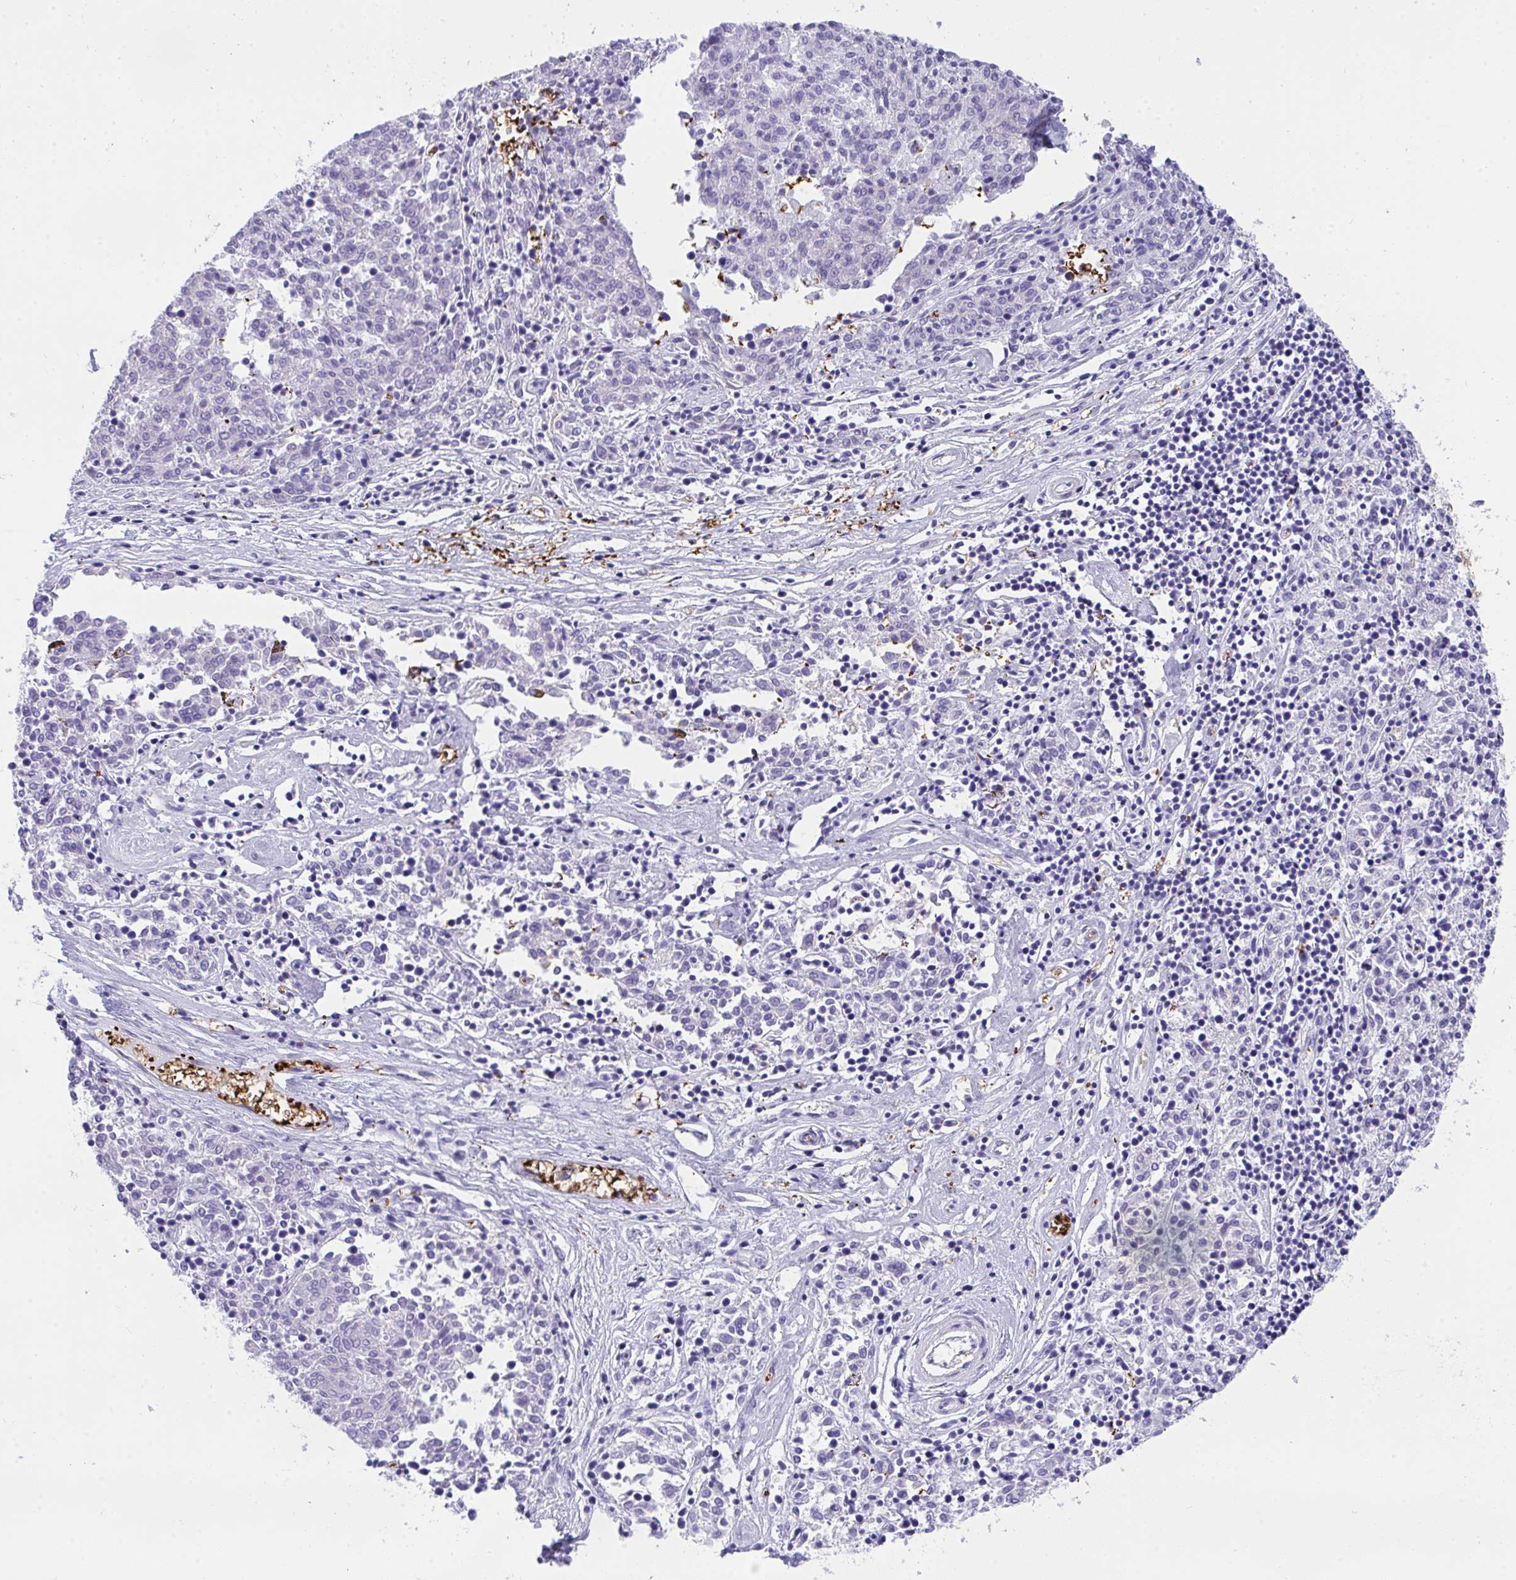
{"staining": {"intensity": "negative", "quantity": "none", "location": "none"}, "tissue": "melanoma", "cell_type": "Tumor cells", "image_type": "cancer", "snomed": [{"axis": "morphology", "description": "Malignant melanoma, NOS"}, {"axis": "topography", "description": "Skin"}], "caption": "There is no significant expression in tumor cells of melanoma.", "gene": "ANK1", "patient": {"sex": "female", "age": 72}}